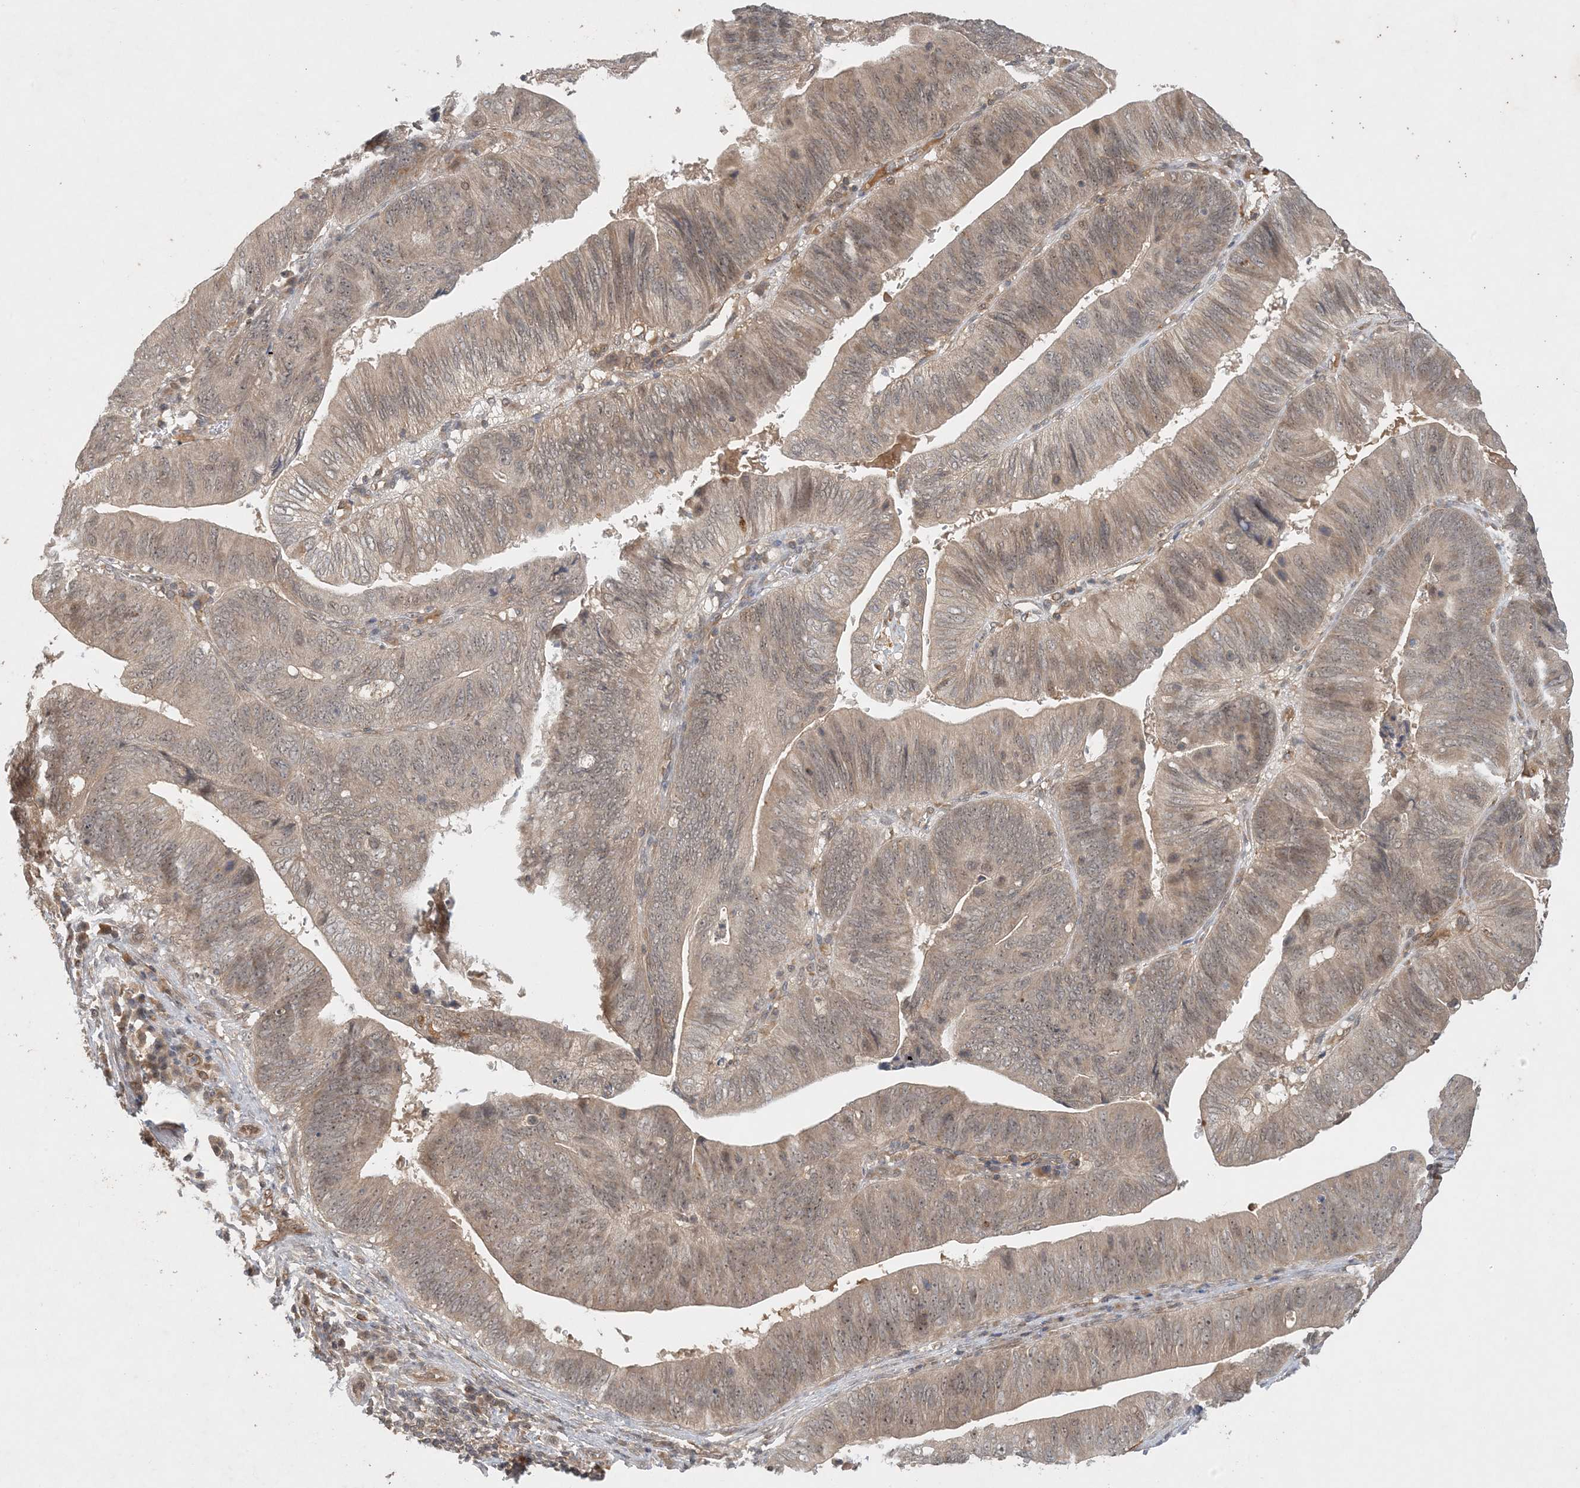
{"staining": {"intensity": "moderate", "quantity": "<25%", "location": "cytoplasmic/membranous,nuclear"}, "tissue": "pancreatic cancer", "cell_type": "Tumor cells", "image_type": "cancer", "snomed": [{"axis": "morphology", "description": "Adenocarcinoma, NOS"}, {"axis": "topography", "description": "Pancreas"}], "caption": "Human pancreatic adenocarcinoma stained for a protein (brown) demonstrates moderate cytoplasmic/membranous and nuclear positive staining in approximately <25% of tumor cells.", "gene": "ZCCHC4", "patient": {"sex": "male", "age": 63}}